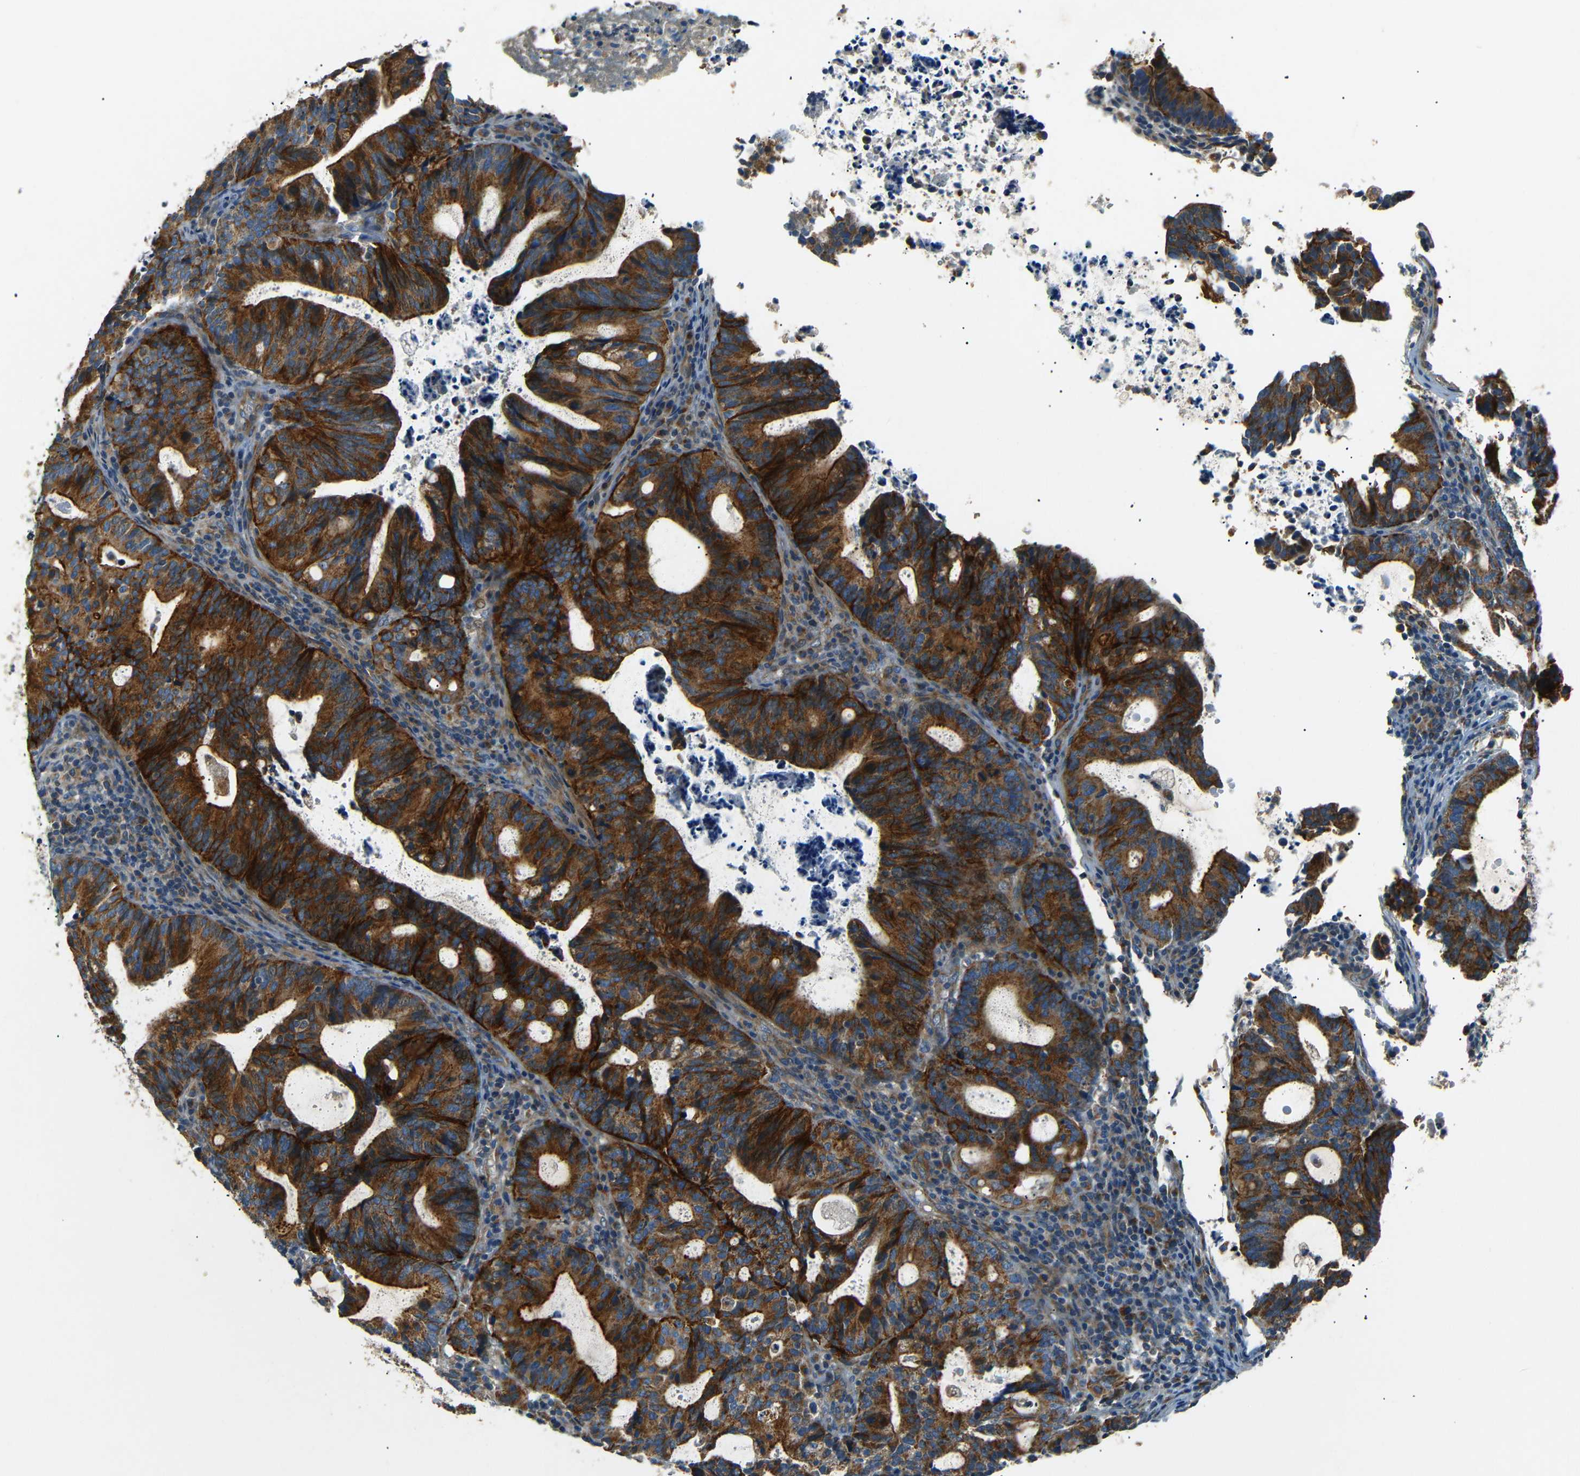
{"staining": {"intensity": "strong", "quantity": ">75%", "location": "cytoplasmic/membranous"}, "tissue": "endometrial cancer", "cell_type": "Tumor cells", "image_type": "cancer", "snomed": [{"axis": "morphology", "description": "Adenocarcinoma, NOS"}, {"axis": "topography", "description": "Uterus"}], "caption": "Immunohistochemical staining of human adenocarcinoma (endometrial) reveals high levels of strong cytoplasmic/membranous protein staining in approximately >75% of tumor cells.", "gene": "NETO2", "patient": {"sex": "female", "age": 83}}